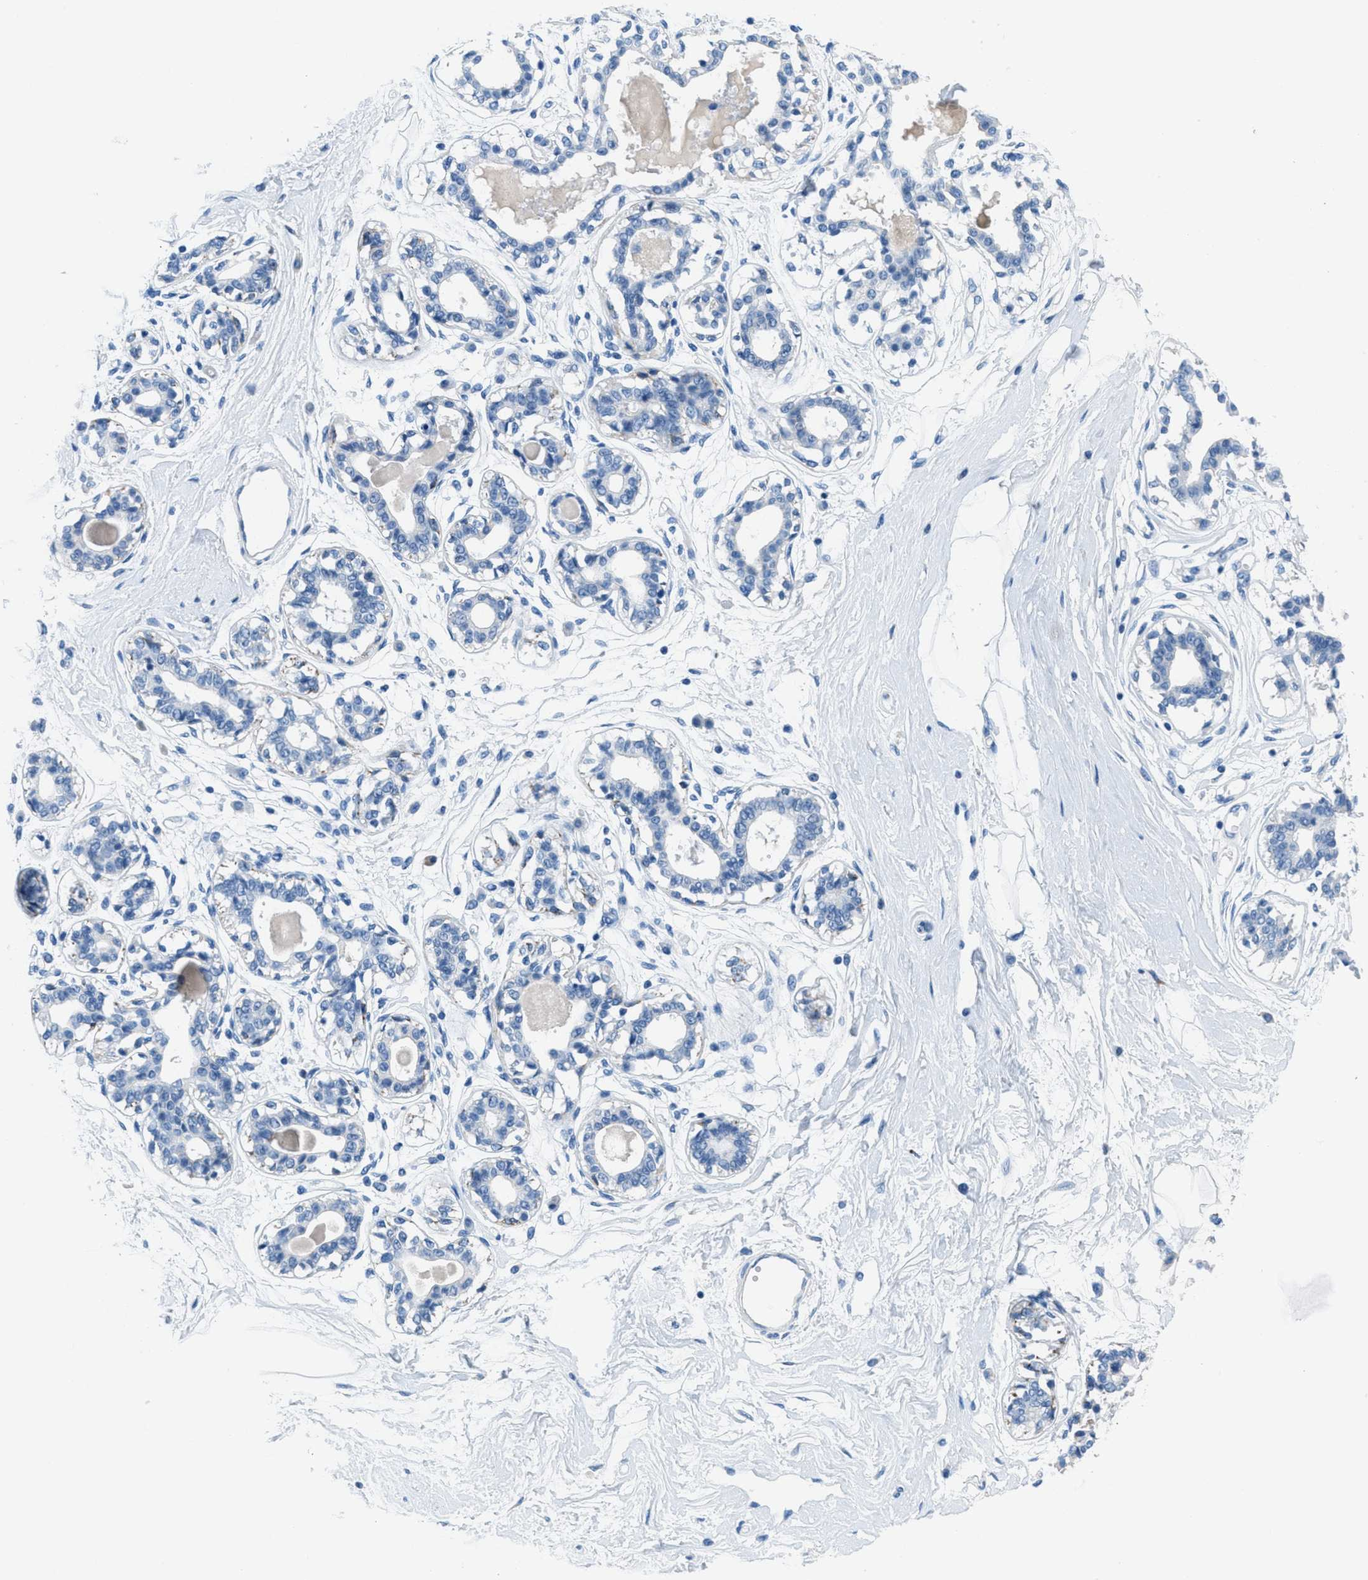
{"staining": {"intensity": "negative", "quantity": "none", "location": "none"}, "tissue": "breast", "cell_type": "Adipocytes", "image_type": "normal", "snomed": [{"axis": "morphology", "description": "Normal tissue, NOS"}, {"axis": "topography", "description": "Breast"}], "caption": "High magnification brightfield microscopy of normal breast stained with DAB (brown) and counterstained with hematoxylin (blue): adipocytes show no significant positivity.", "gene": "MGARP", "patient": {"sex": "female", "age": 45}}